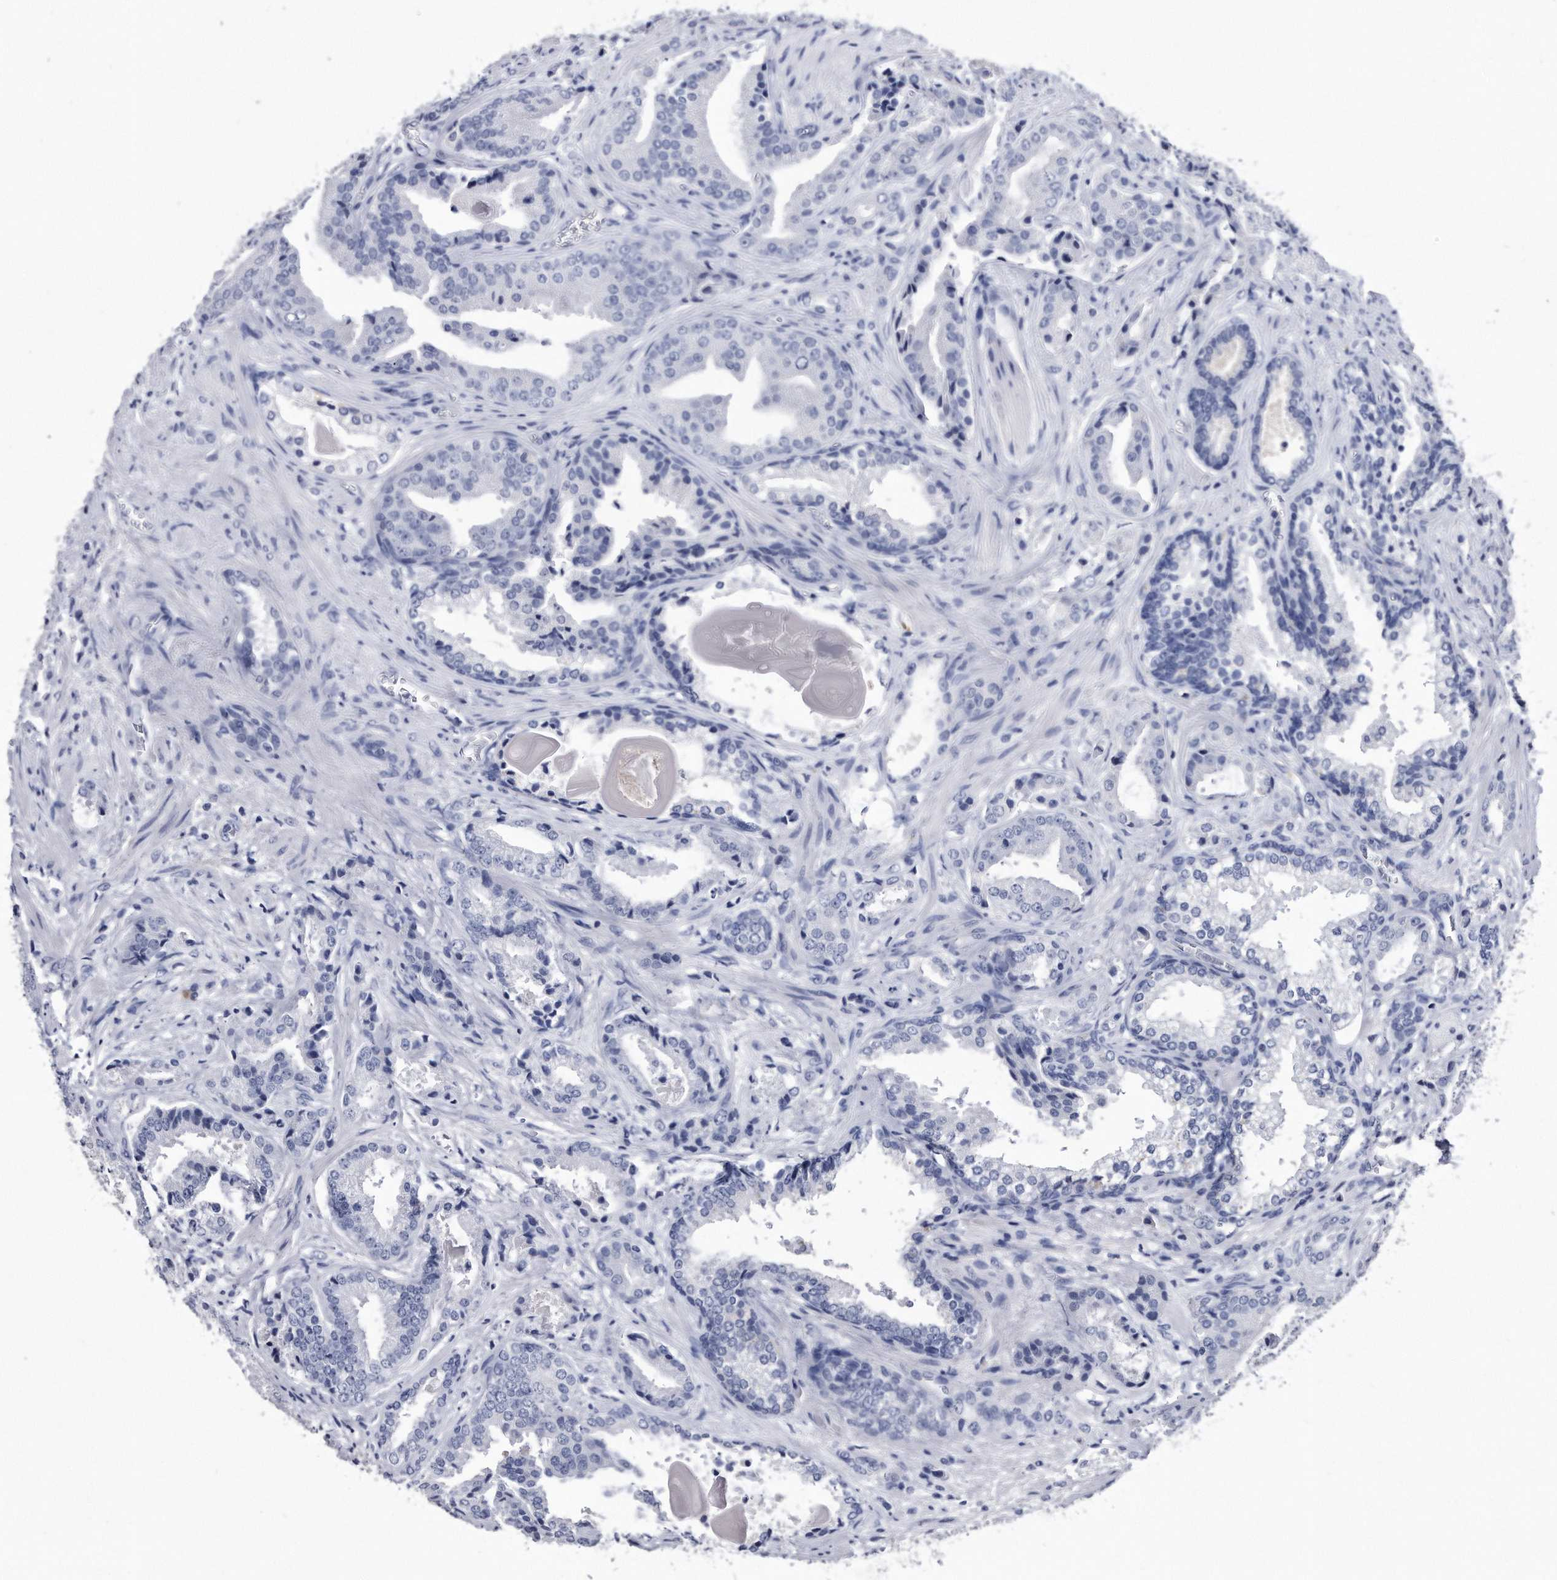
{"staining": {"intensity": "negative", "quantity": "none", "location": "none"}, "tissue": "prostate cancer", "cell_type": "Tumor cells", "image_type": "cancer", "snomed": [{"axis": "morphology", "description": "Adenocarcinoma, High grade"}, {"axis": "topography", "description": "Prostate"}], "caption": "Immunohistochemistry (IHC) of prostate cancer (high-grade adenocarcinoma) exhibits no staining in tumor cells.", "gene": "KCTD8", "patient": {"sex": "male", "age": 73}}